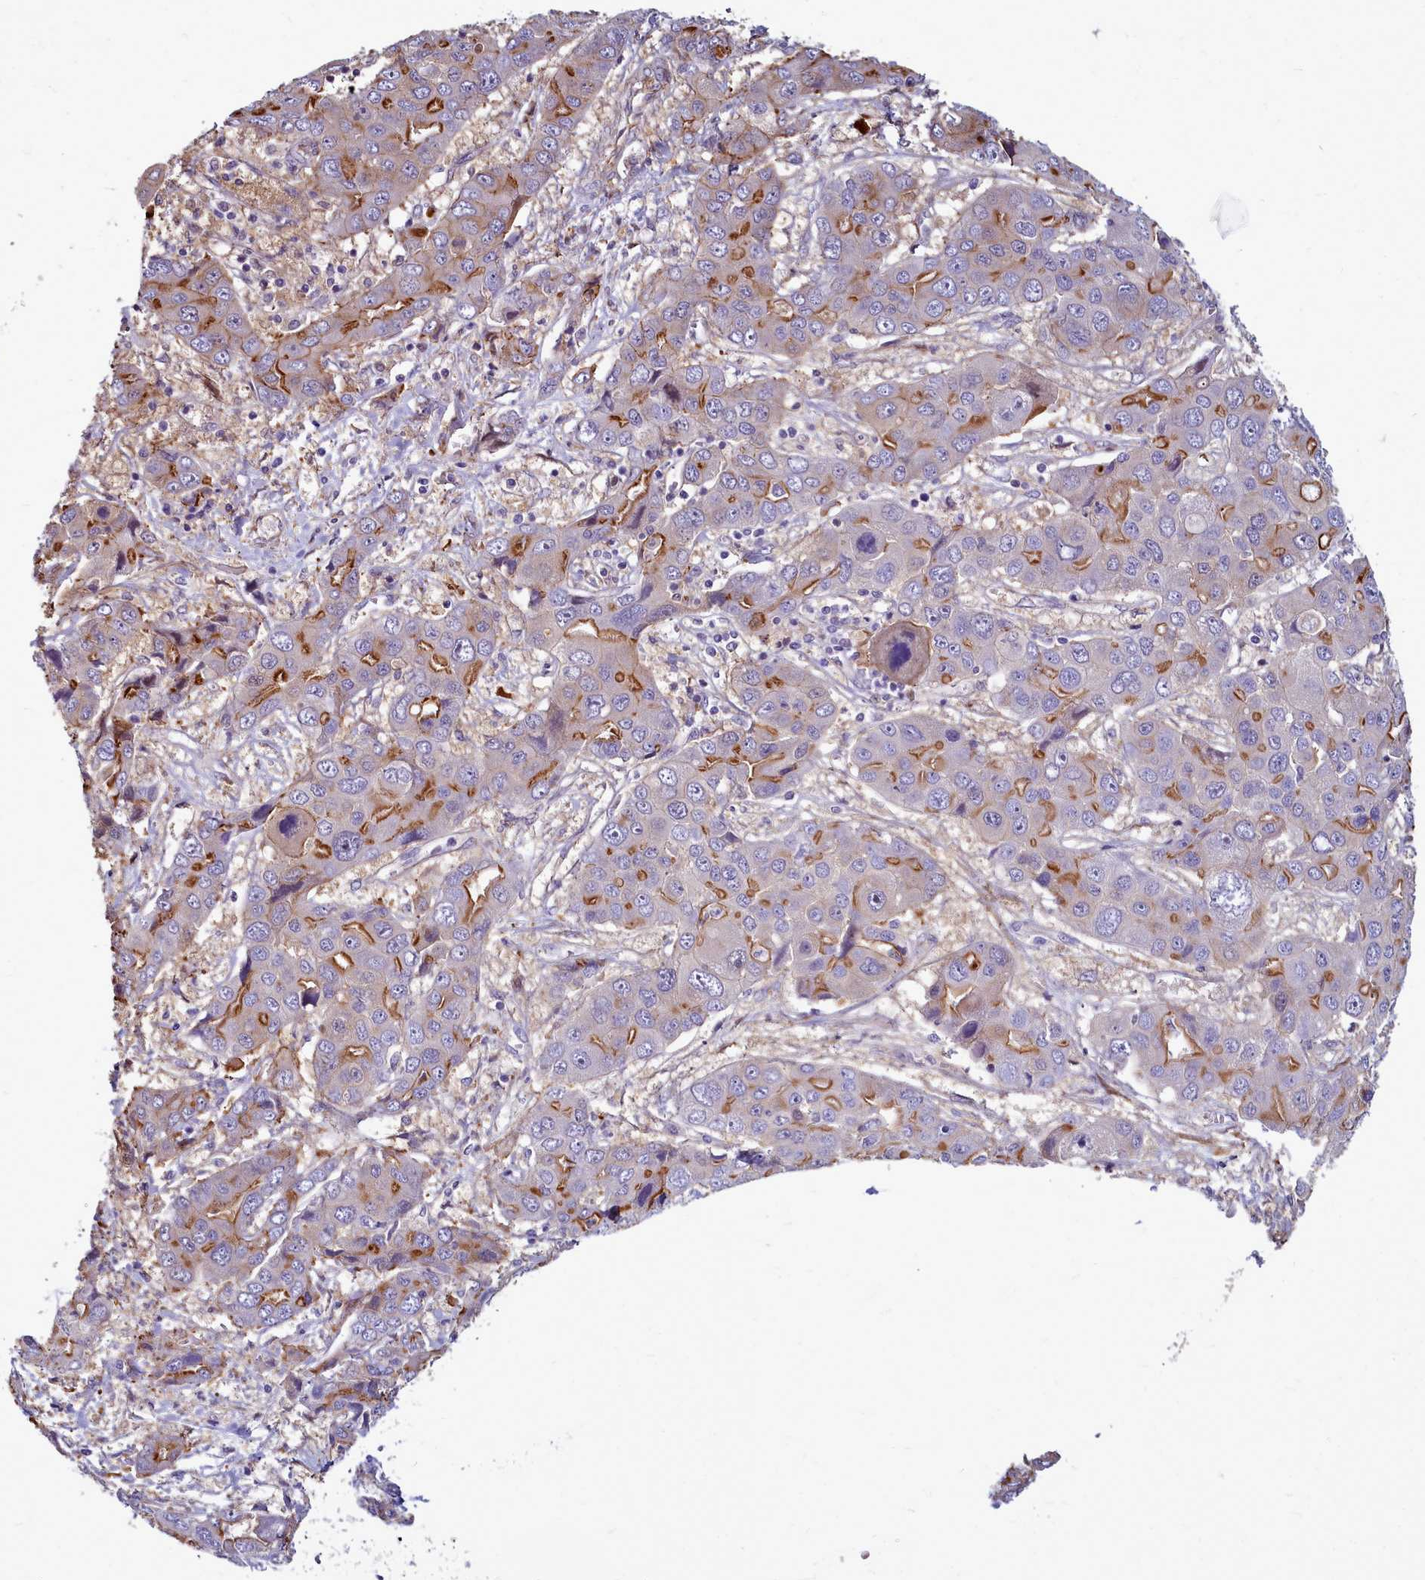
{"staining": {"intensity": "moderate", "quantity": "25%-75%", "location": "cytoplasmic/membranous"}, "tissue": "liver cancer", "cell_type": "Tumor cells", "image_type": "cancer", "snomed": [{"axis": "morphology", "description": "Cholangiocarcinoma"}, {"axis": "topography", "description": "Liver"}], "caption": "Liver cancer (cholangiocarcinoma) stained with DAB IHC demonstrates medium levels of moderate cytoplasmic/membranous staining in approximately 25%-75% of tumor cells. The protein is stained brown, and the nuclei are stained in blue (DAB IHC with brightfield microscopy, high magnification).", "gene": "TTC5", "patient": {"sex": "male", "age": 67}}